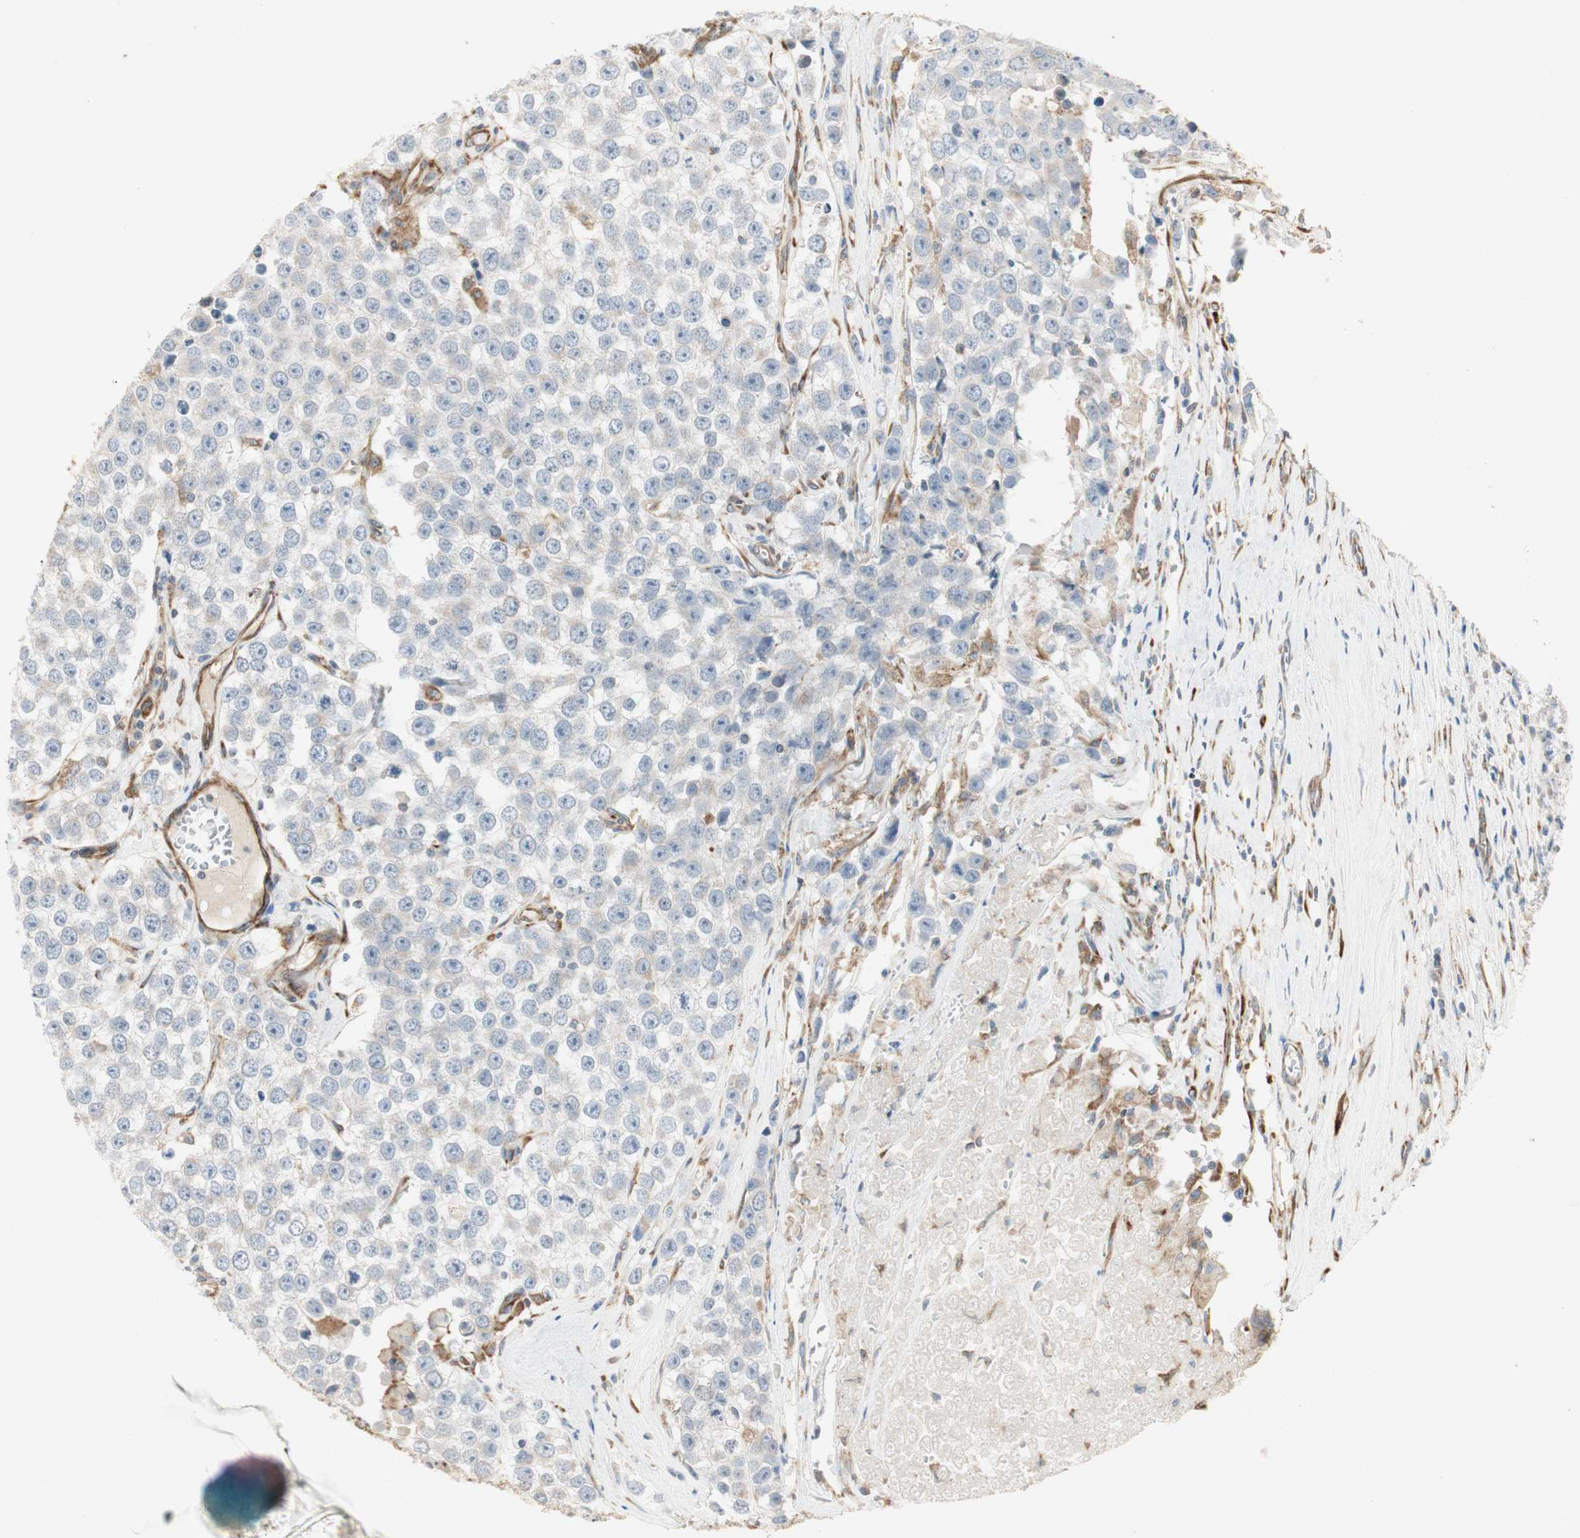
{"staining": {"intensity": "negative", "quantity": "none", "location": "none"}, "tissue": "testis cancer", "cell_type": "Tumor cells", "image_type": "cancer", "snomed": [{"axis": "morphology", "description": "Seminoma, NOS"}, {"axis": "morphology", "description": "Carcinoma, Embryonal, NOS"}, {"axis": "topography", "description": "Testis"}], "caption": "An immunohistochemistry (IHC) histopathology image of testis cancer (embryonal carcinoma) is shown. There is no staining in tumor cells of testis cancer (embryonal carcinoma). The staining was performed using DAB (3,3'-diaminobenzidine) to visualize the protein expression in brown, while the nuclei were stained in blue with hematoxylin (Magnification: 20x).", "gene": "H6PD", "patient": {"sex": "male", "age": 52}}